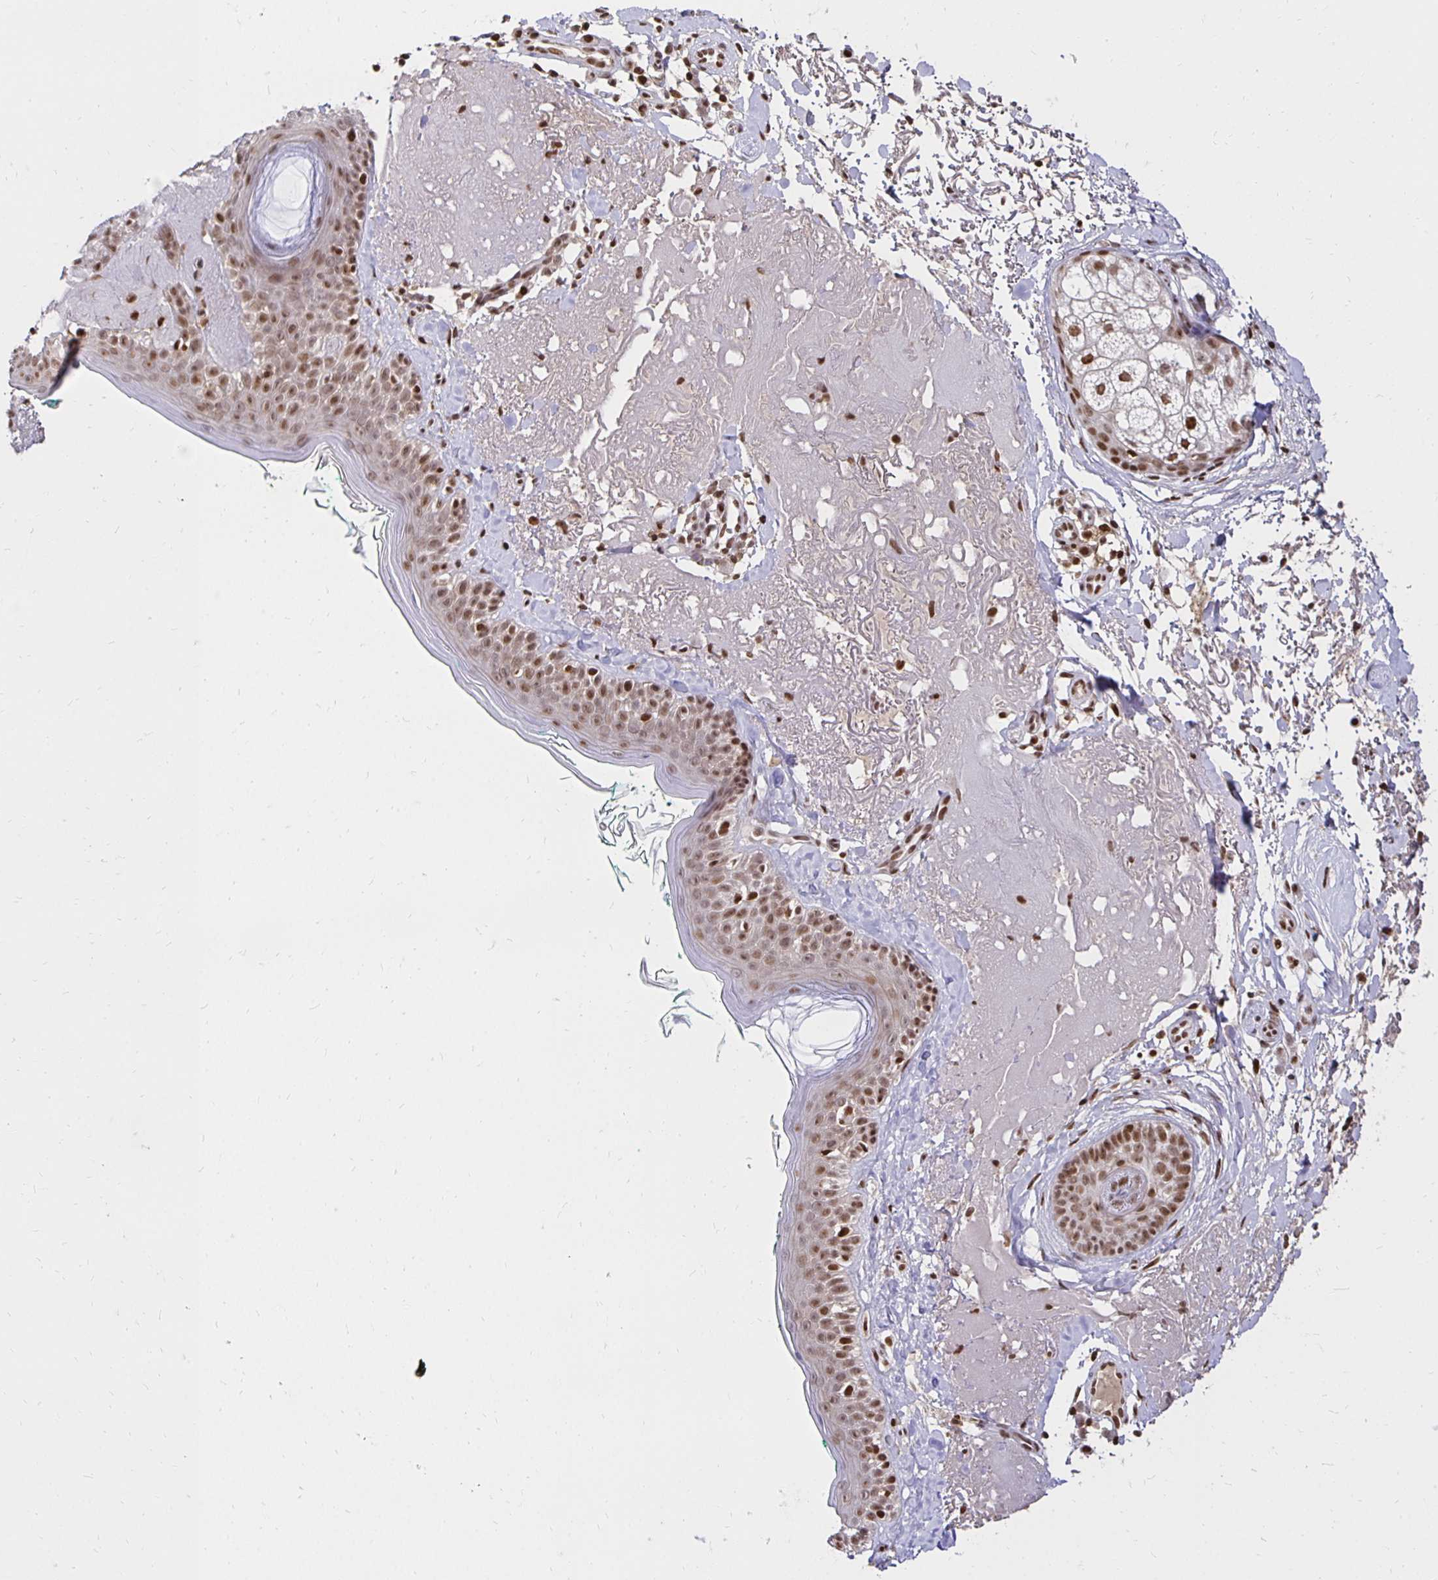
{"staining": {"intensity": "strong", "quantity": "<25%", "location": "nuclear"}, "tissue": "skin", "cell_type": "Fibroblasts", "image_type": "normal", "snomed": [{"axis": "morphology", "description": "Normal tissue, NOS"}, {"axis": "topography", "description": "Skin"}], "caption": "High-power microscopy captured an IHC histopathology image of unremarkable skin, revealing strong nuclear expression in about <25% of fibroblasts. The protein of interest is shown in brown color, while the nuclei are stained blue.", "gene": "ZNF579", "patient": {"sex": "male", "age": 73}}